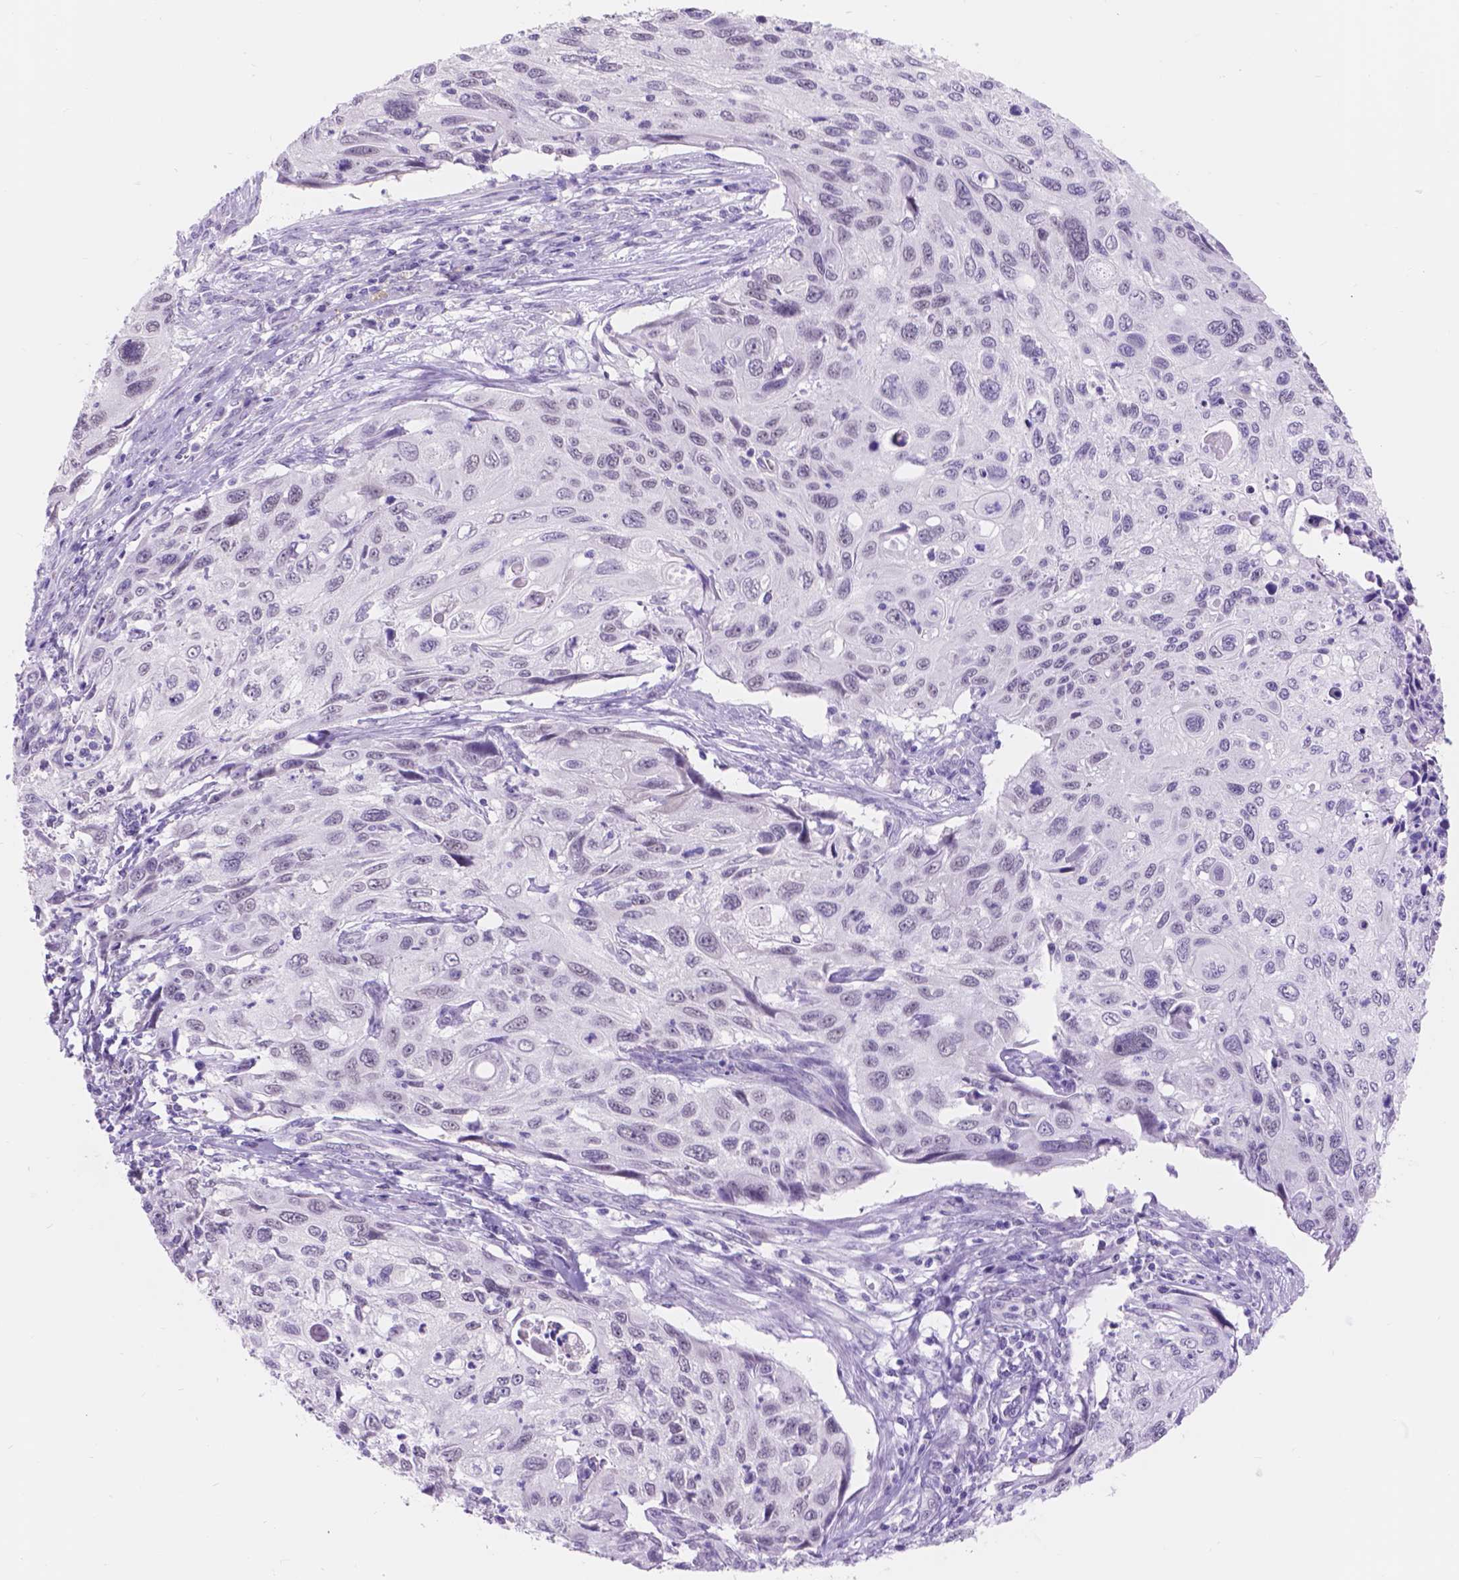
{"staining": {"intensity": "negative", "quantity": "none", "location": "none"}, "tissue": "cervical cancer", "cell_type": "Tumor cells", "image_type": "cancer", "snomed": [{"axis": "morphology", "description": "Squamous cell carcinoma, NOS"}, {"axis": "topography", "description": "Cervix"}], "caption": "An IHC micrograph of cervical squamous cell carcinoma is shown. There is no staining in tumor cells of cervical squamous cell carcinoma.", "gene": "DCC", "patient": {"sex": "female", "age": 70}}